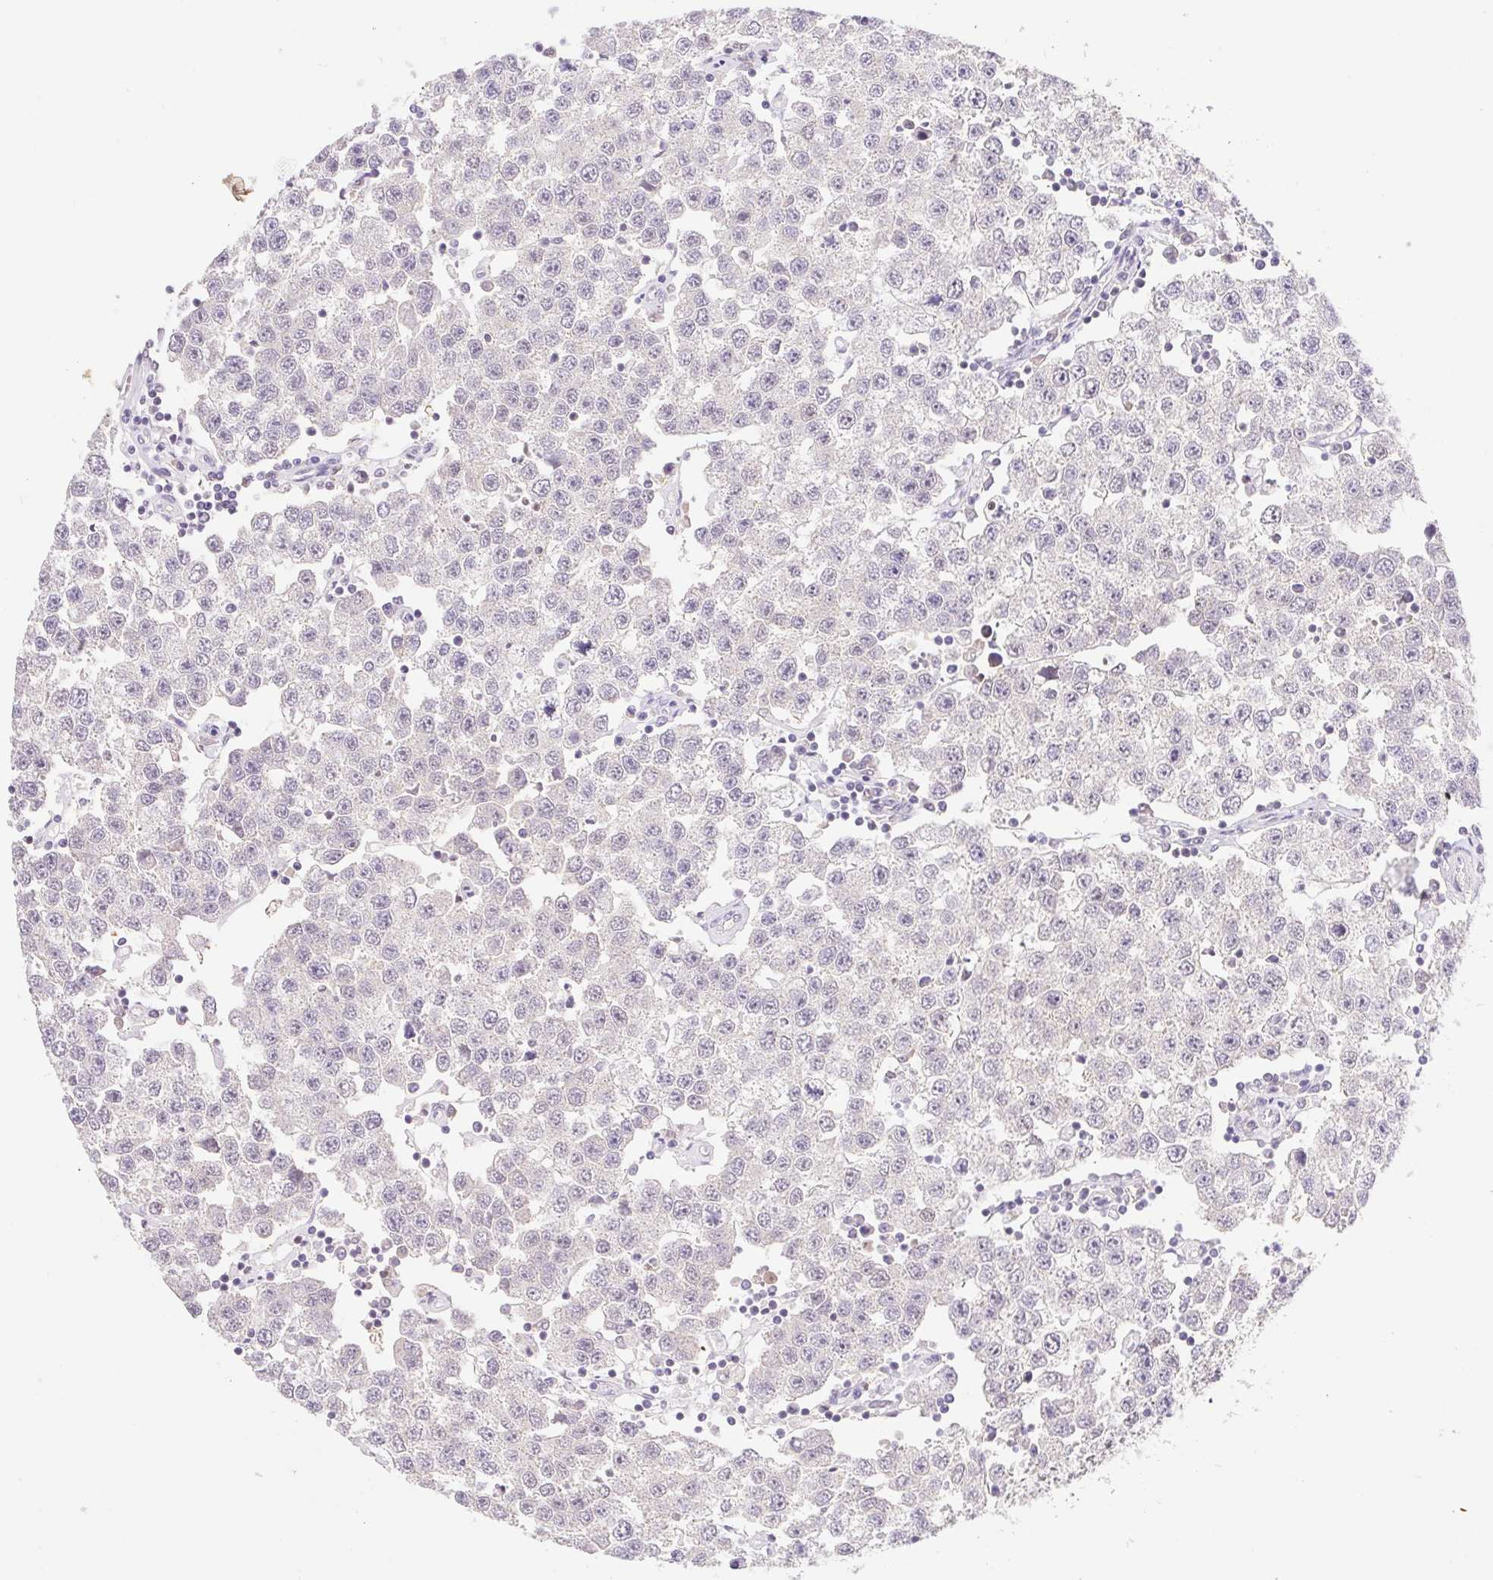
{"staining": {"intensity": "negative", "quantity": "none", "location": "none"}, "tissue": "testis cancer", "cell_type": "Tumor cells", "image_type": "cancer", "snomed": [{"axis": "morphology", "description": "Seminoma, NOS"}, {"axis": "topography", "description": "Testis"}], "caption": "Immunohistochemistry (IHC) of human seminoma (testis) exhibits no positivity in tumor cells.", "gene": "L3MBTL4", "patient": {"sex": "male", "age": 34}}